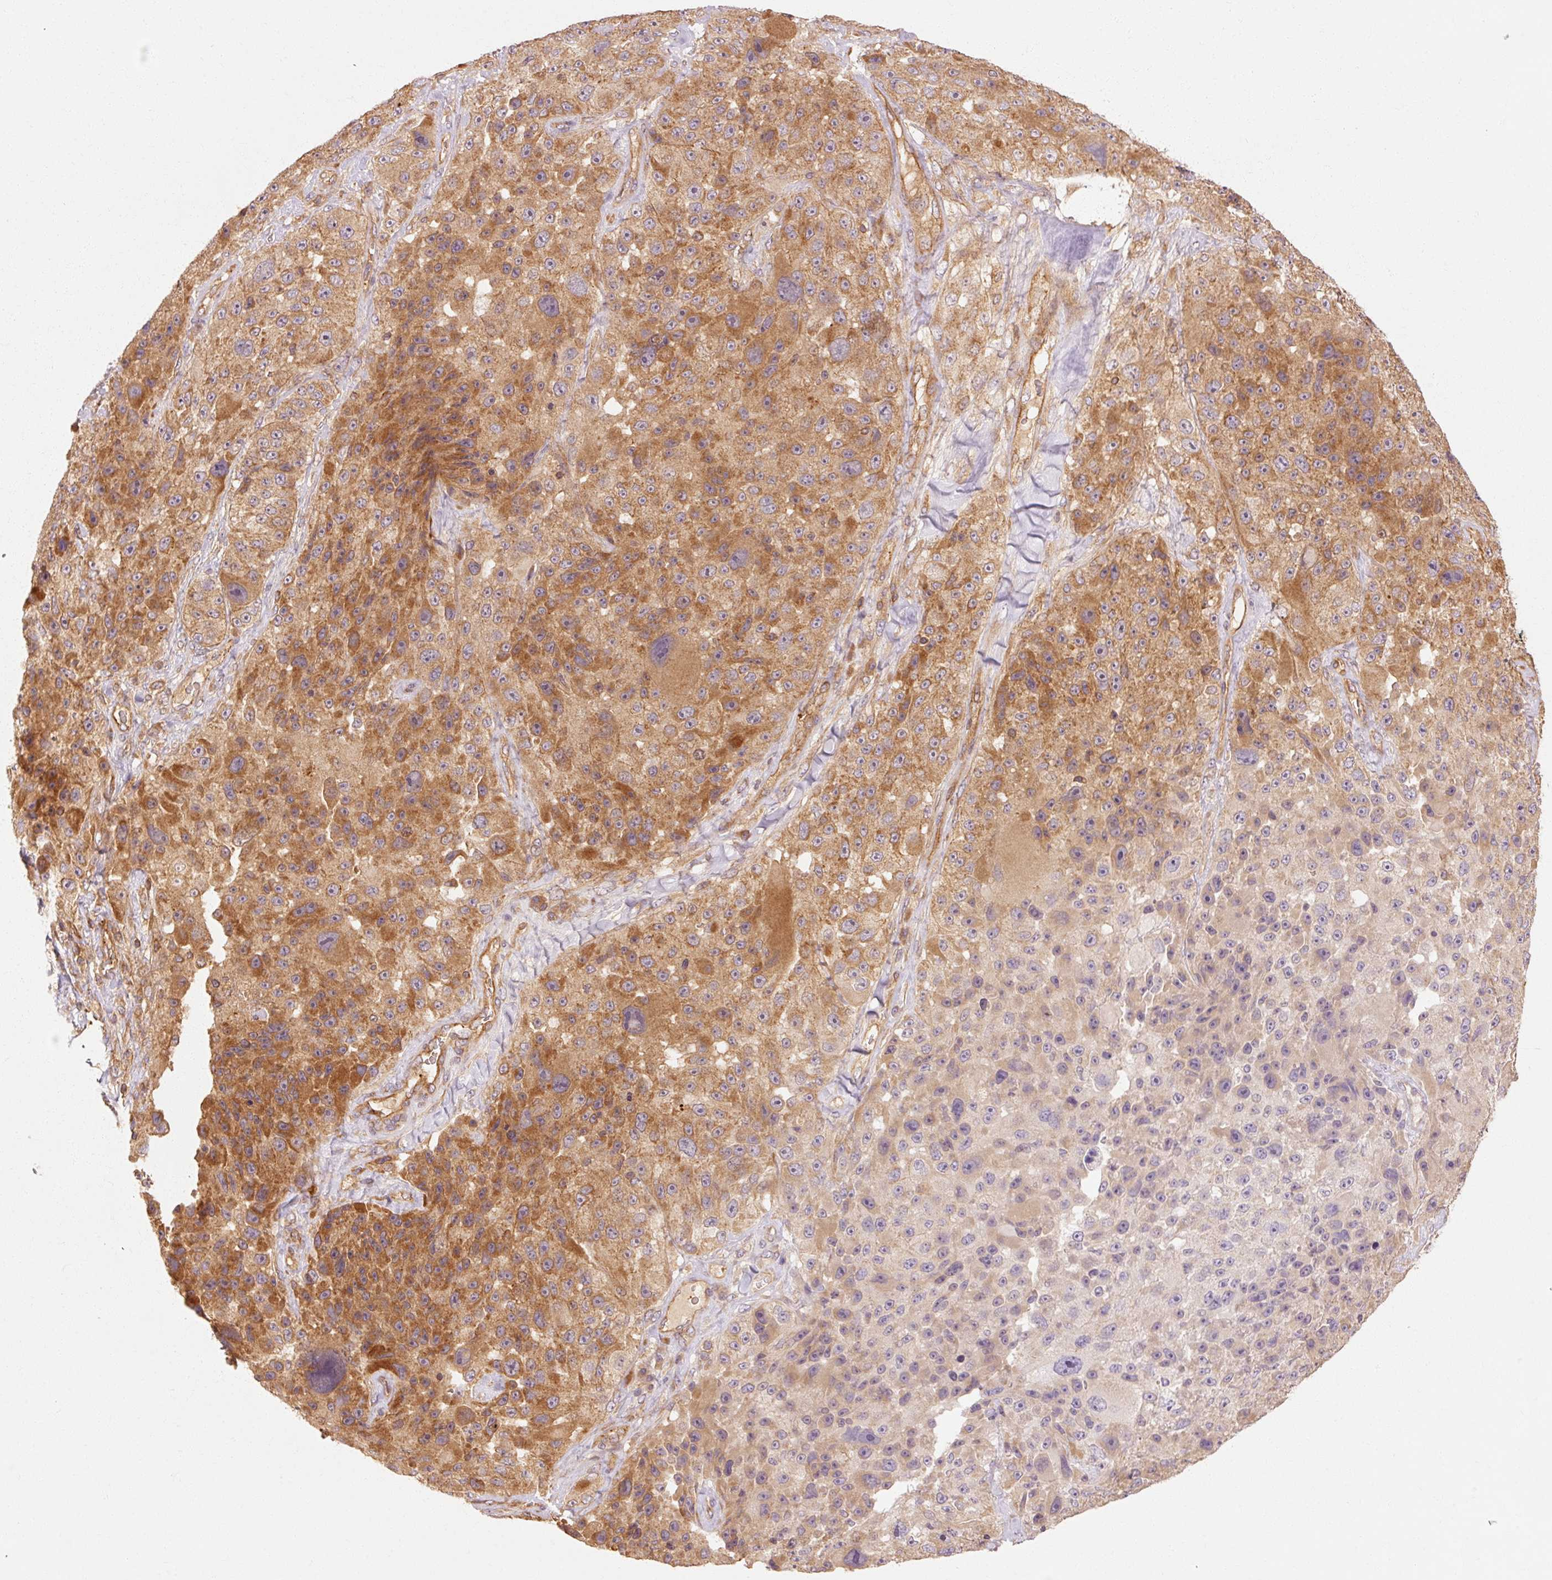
{"staining": {"intensity": "moderate", "quantity": ">75%", "location": "cytoplasmic/membranous"}, "tissue": "melanoma", "cell_type": "Tumor cells", "image_type": "cancer", "snomed": [{"axis": "morphology", "description": "Malignant melanoma, Metastatic site"}, {"axis": "topography", "description": "Lymph node"}], "caption": "Protein expression analysis of human melanoma reveals moderate cytoplasmic/membranous expression in about >75% of tumor cells.", "gene": "CTNNA1", "patient": {"sex": "male", "age": 62}}